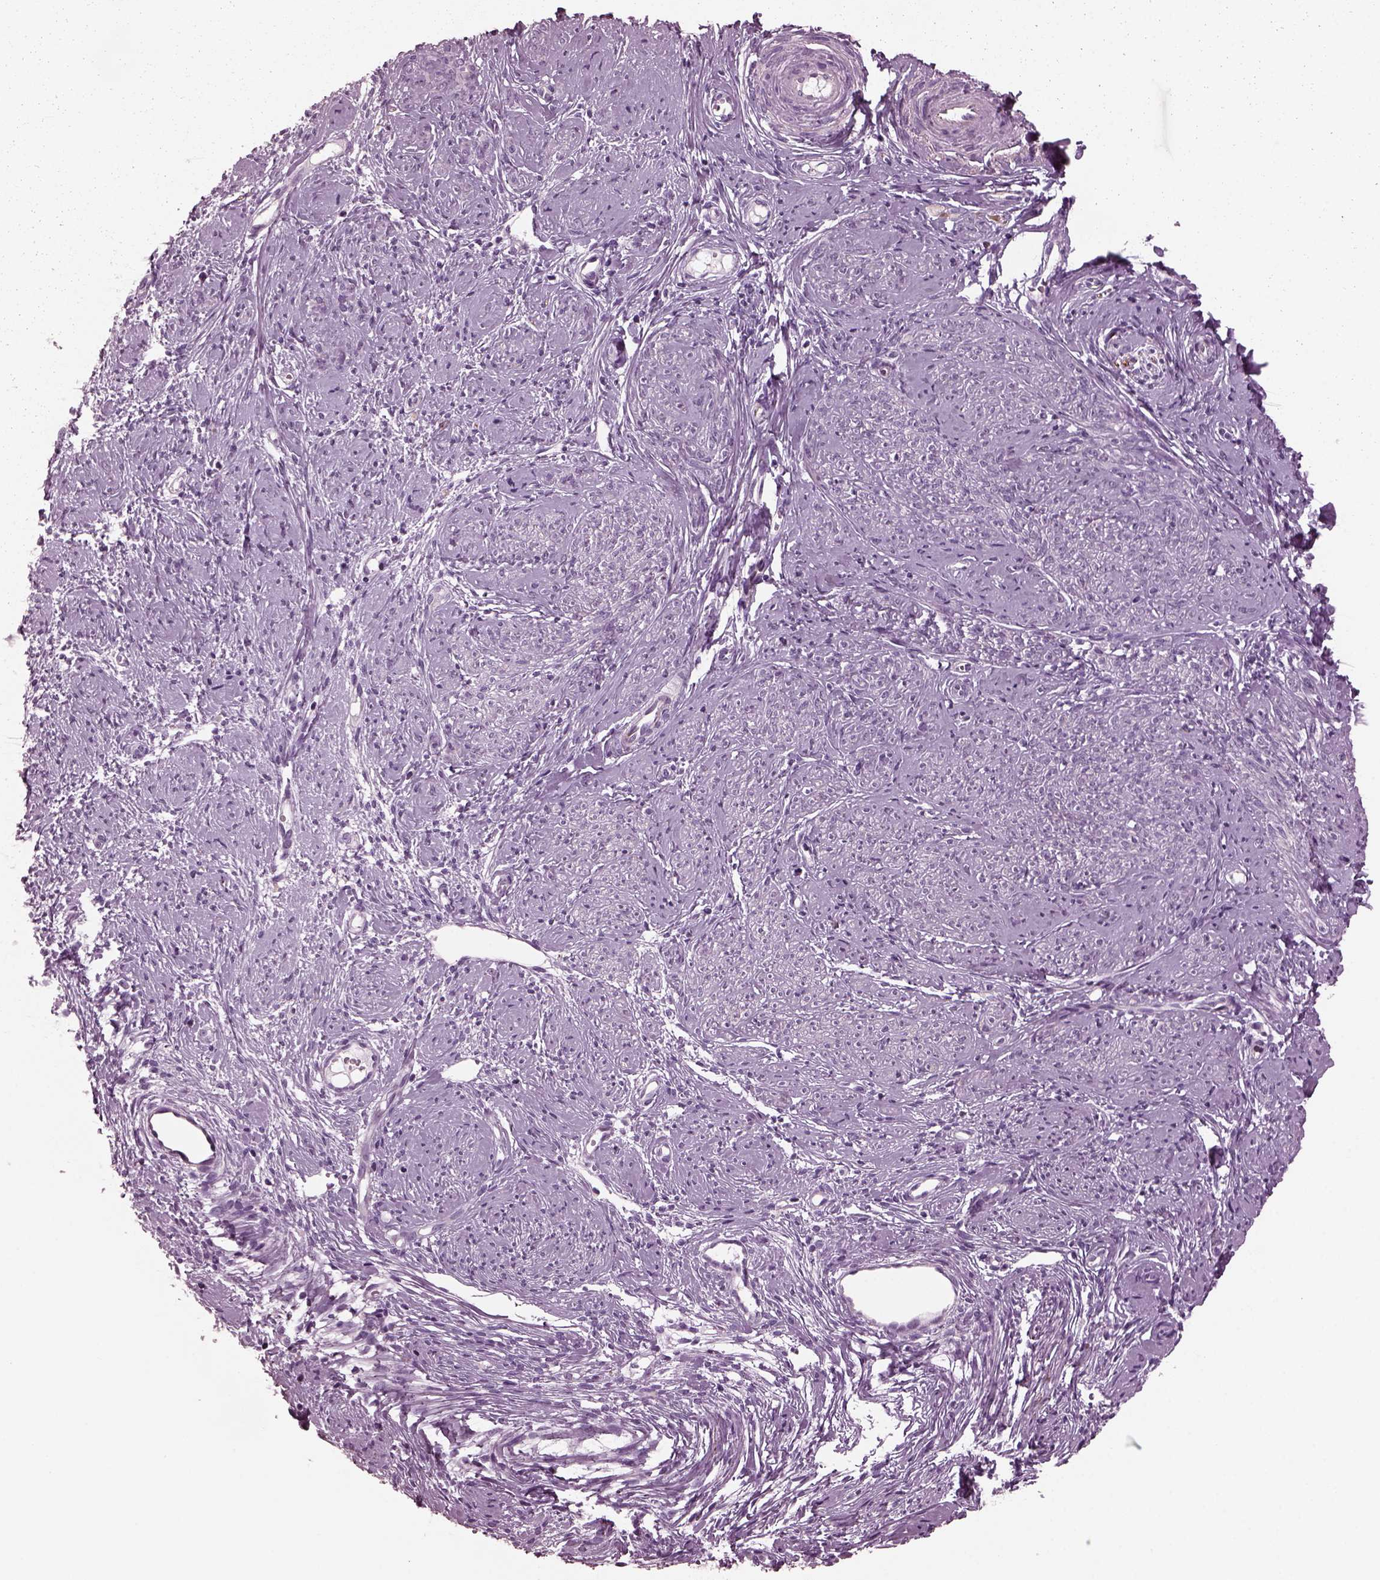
{"staining": {"intensity": "negative", "quantity": "none", "location": "none"}, "tissue": "smooth muscle", "cell_type": "Smooth muscle cells", "image_type": "normal", "snomed": [{"axis": "morphology", "description": "Normal tissue, NOS"}, {"axis": "topography", "description": "Smooth muscle"}], "caption": "Immunohistochemistry (IHC) photomicrograph of normal smooth muscle: smooth muscle stained with DAB reveals no significant protein expression in smooth muscle cells.", "gene": "GDF11", "patient": {"sex": "female", "age": 48}}